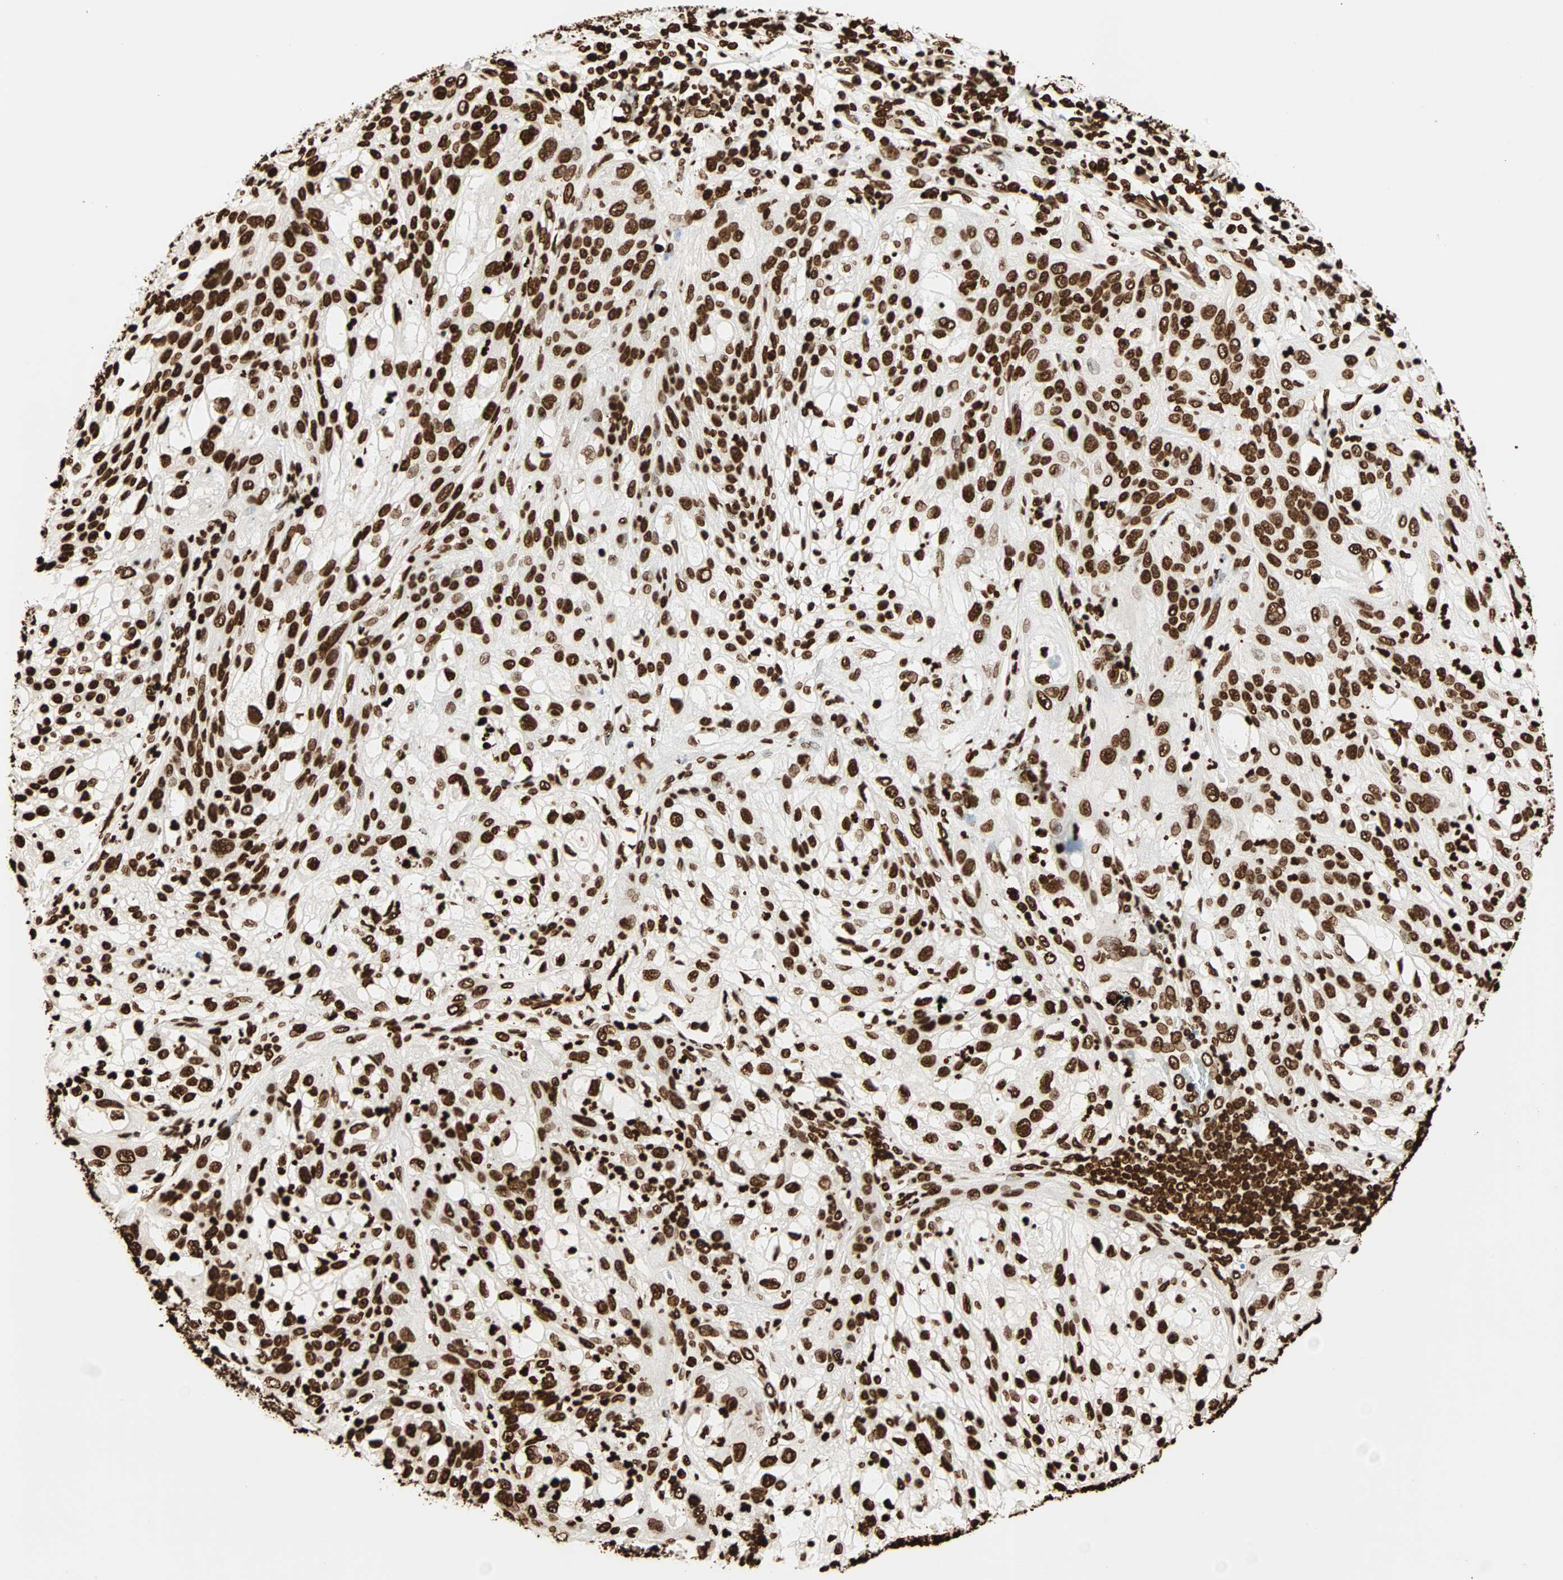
{"staining": {"intensity": "strong", "quantity": ">75%", "location": "nuclear"}, "tissue": "lung cancer", "cell_type": "Tumor cells", "image_type": "cancer", "snomed": [{"axis": "morphology", "description": "Inflammation, NOS"}, {"axis": "morphology", "description": "Squamous cell carcinoma, NOS"}, {"axis": "topography", "description": "Lymph node"}, {"axis": "topography", "description": "Soft tissue"}, {"axis": "topography", "description": "Lung"}], "caption": "Immunohistochemistry staining of lung cancer (squamous cell carcinoma), which shows high levels of strong nuclear expression in approximately >75% of tumor cells indicating strong nuclear protein positivity. The staining was performed using DAB (brown) for protein detection and nuclei were counterstained in hematoxylin (blue).", "gene": "GLI2", "patient": {"sex": "male", "age": 66}}